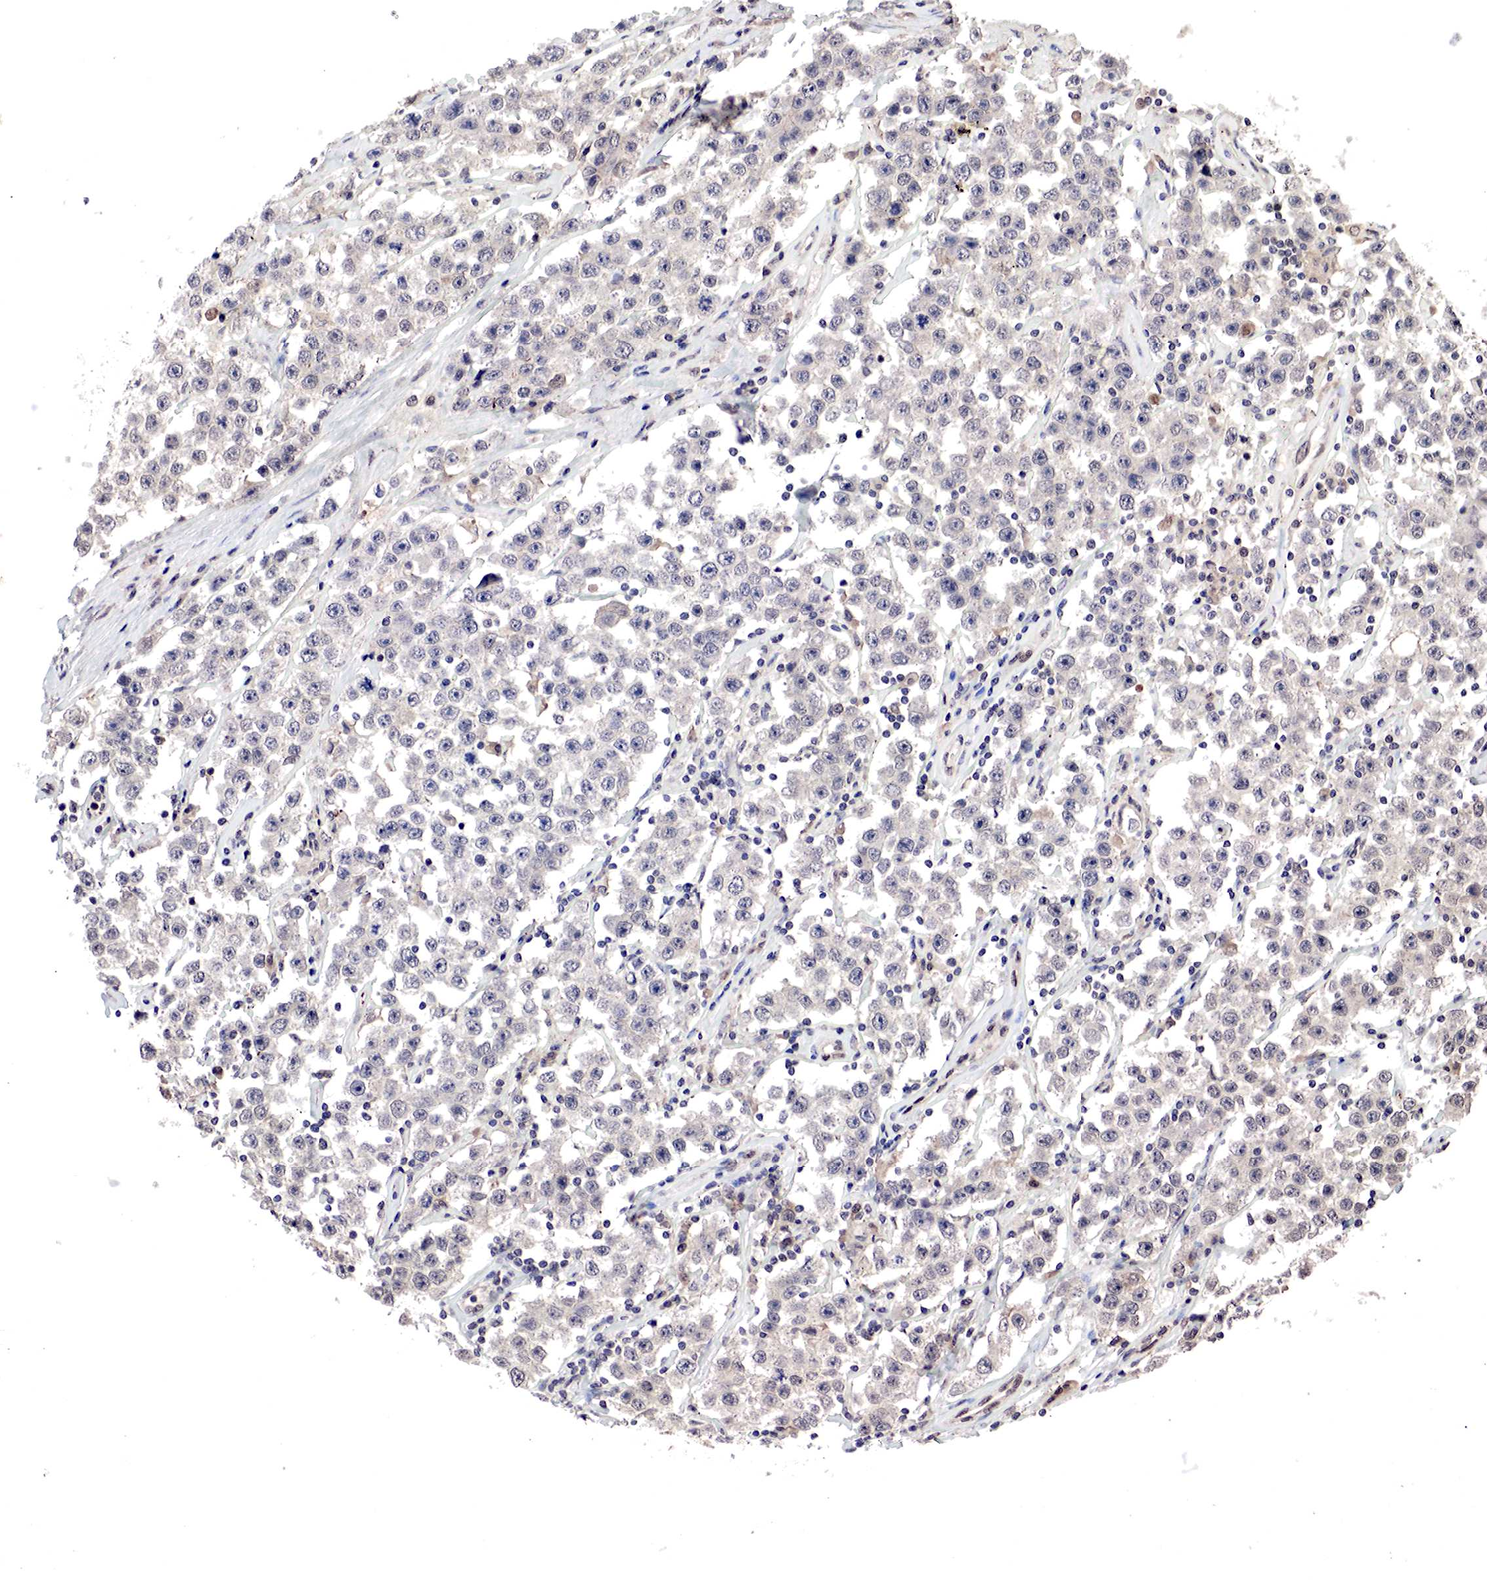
{"staining": {"intensity": "negative", "quantity": "none", "location": "none"}, "tissue": "testis cancer", "cell_type": "Tumor cells", "image_type": "cancer", "snomed": [{"axis": "morphology", "description": "Seminoma, NOS"}, {"axis": "topography", "description": "Testis"}], "caption": "A high-resolution image shows immunohistochemistry (IHC) staining of testis seminoma, which reveals no significant staining in tumor cells.", "gene": "DACH2", "patient": {"sex": "male", "age": 52}}